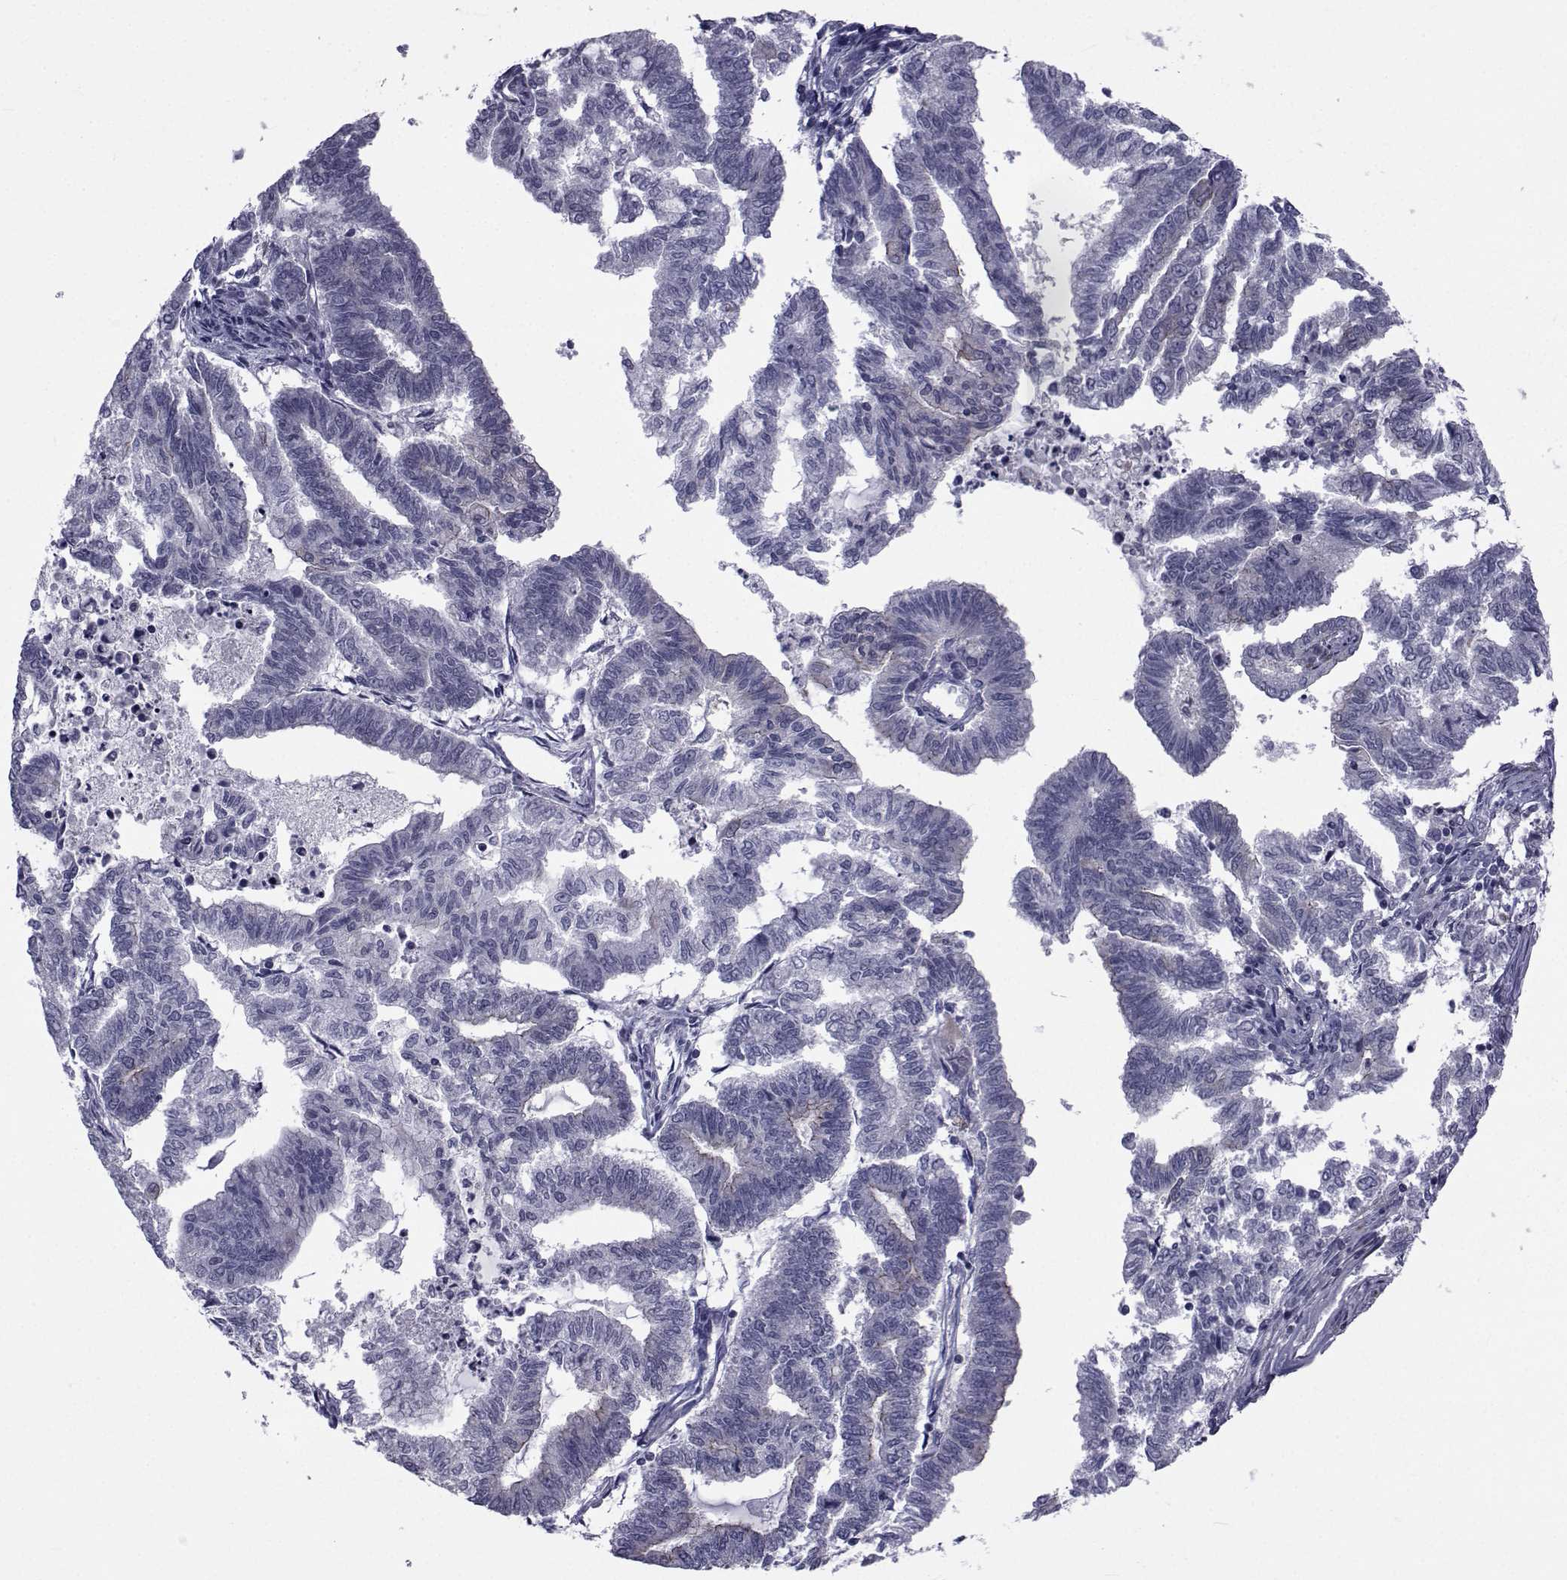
{"staining": {"intensity": "weak", "quantity": "<25%", "location": "cytoplasmic/membranous"}, "tissue": "endometrial cancer", "cell_type": "Tumor cells", "image_type": "cancer", "snomed": [{"axis": "morphology", "description": "Adenocarcinoma, NOS"}, {"axis": "topography", "description": "Endometrium"}], "caption": "A micrograph of human endometrial adenocarcinoma is negative for staining in tumor cells.", "gene": "SLC30A10", "patient": {"sex": "female", "age": 79}}